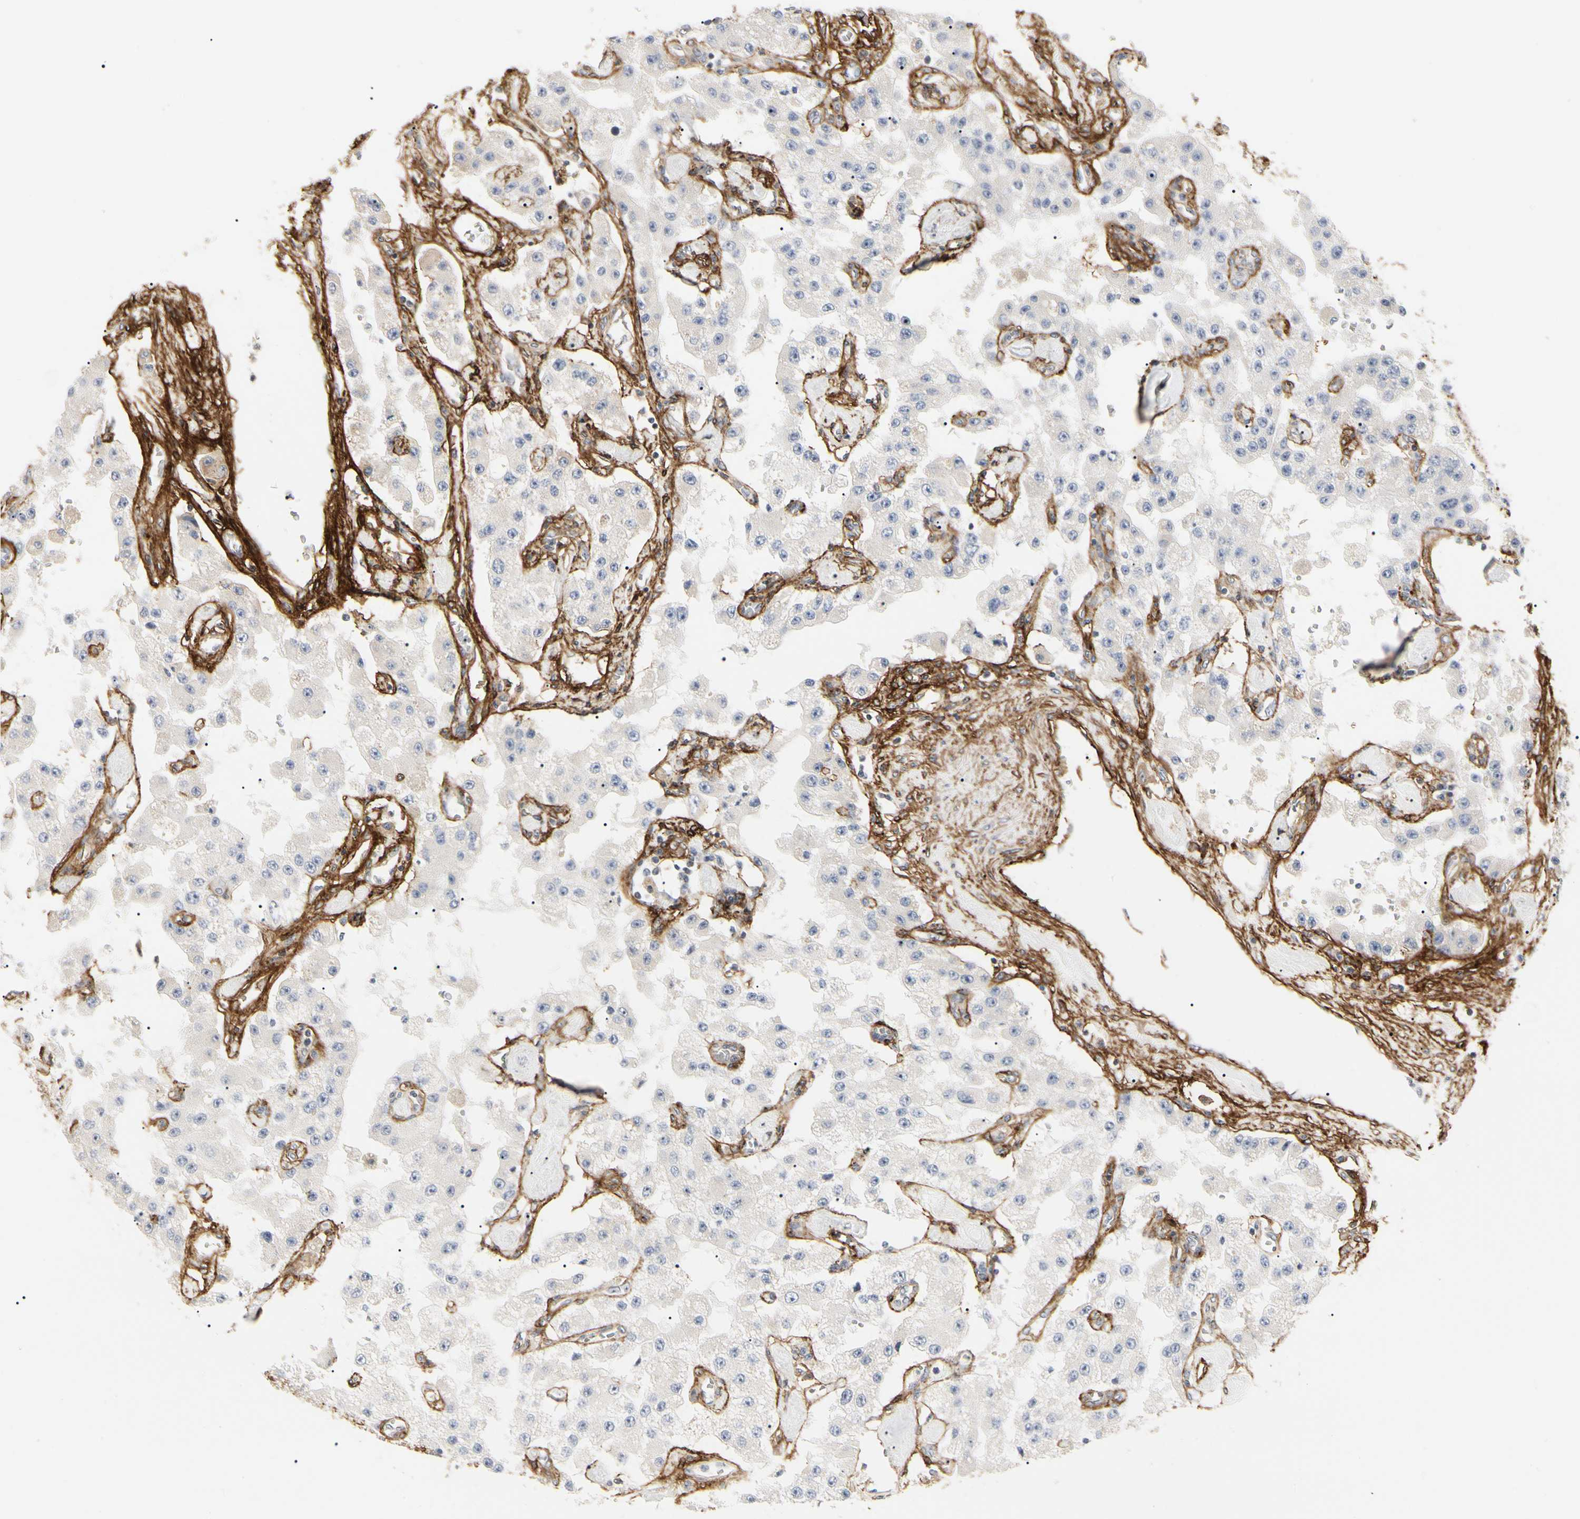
{"staining": {"intensity": "negative", "quantity": "none", "location": "none"}, "tissue": "carcinoid", "cell_type": "Tumor cells", "image_type": "cancer", "snomed": [{"axis": "morphology", "description": "Carcinoid, malignant, NOS"}, {"axis": "topography", "description": "Pancreas"}], "caption": "The immunohistochemistry (IHC) image has no significant positivity in tumor cells of carcinoid tissue.", "gene": "GGT5", "patient": {"sex": "male", "age": 41}}